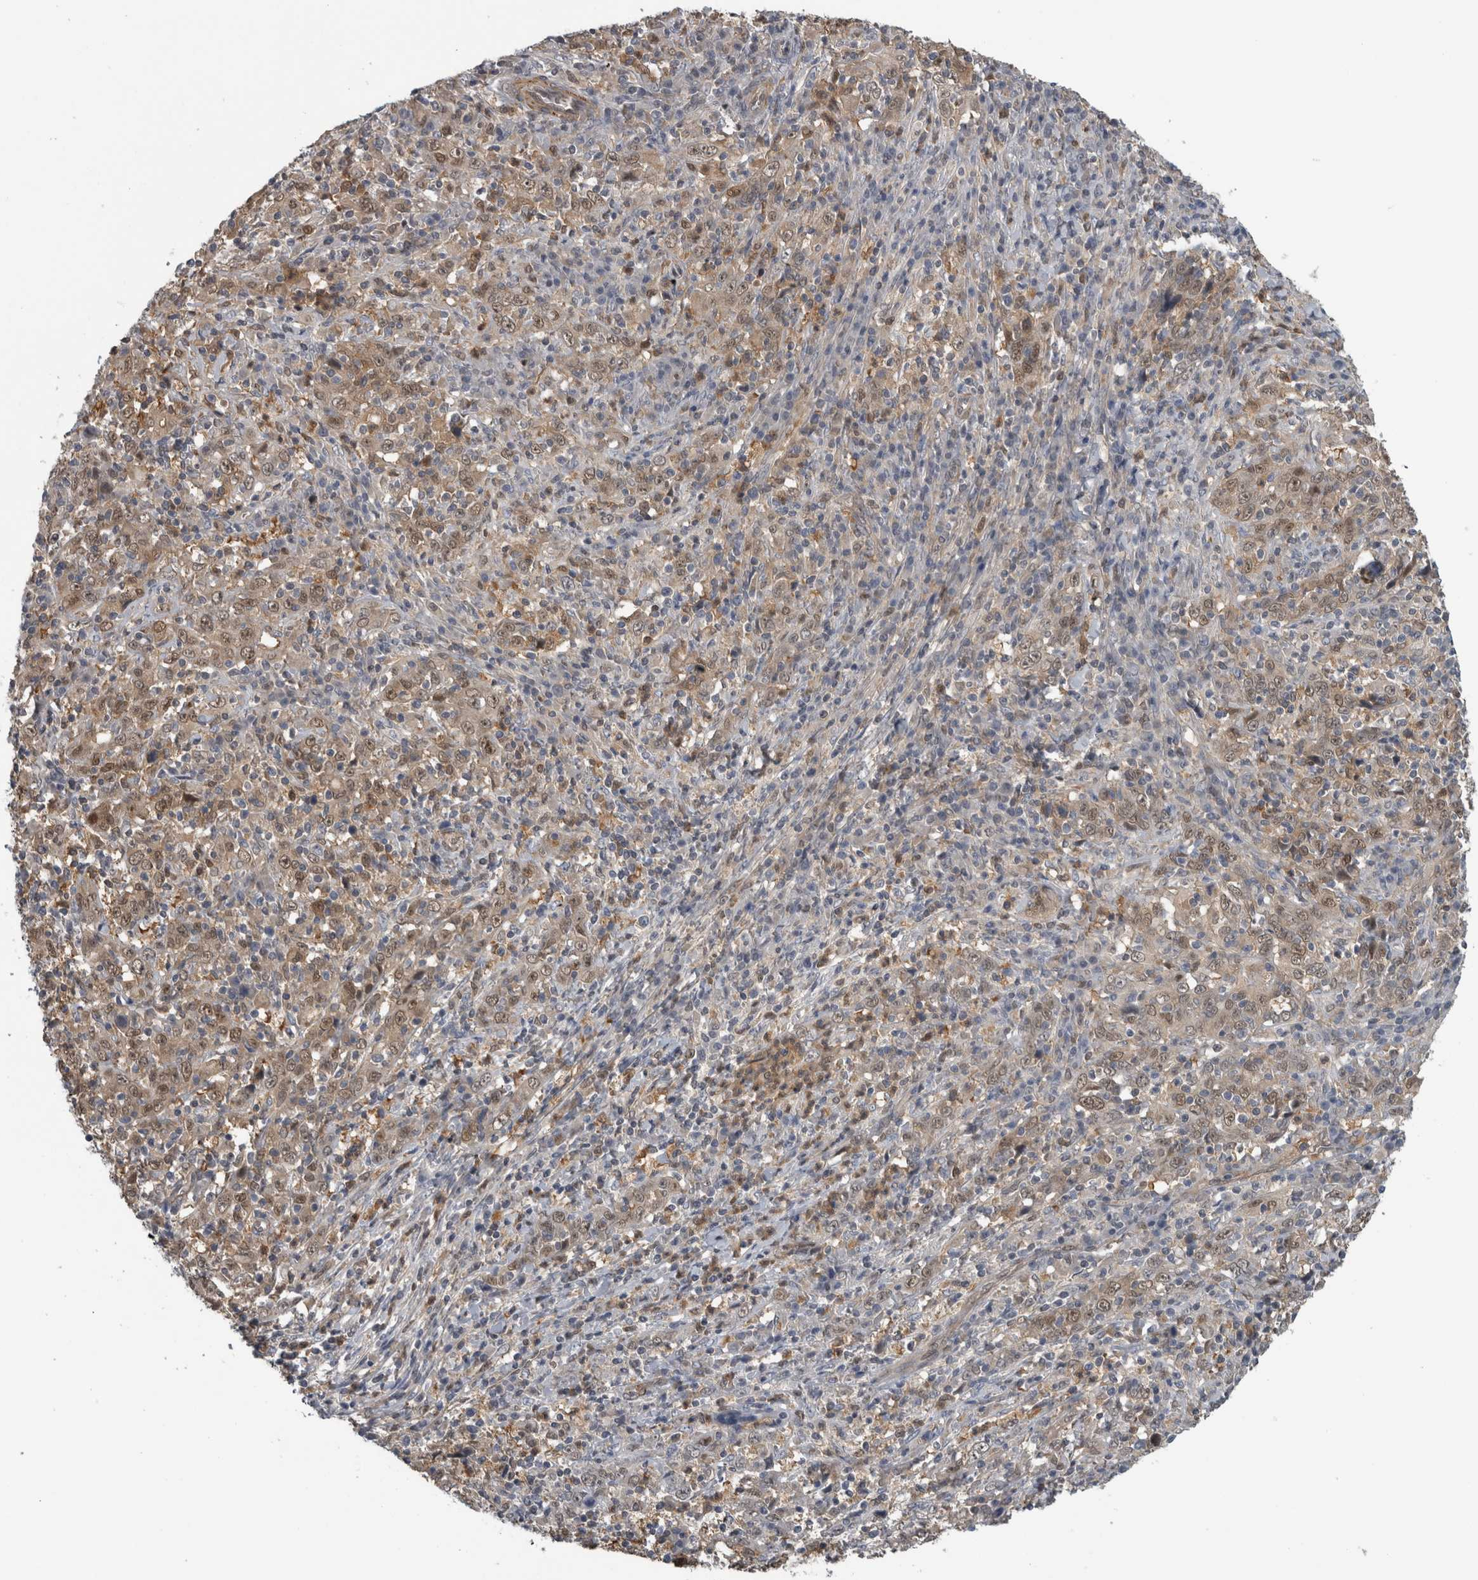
{"staining": {"intensity": "weak", "quantity": ">75%", "location": "cytoplasmic/membranous,nuclear"}, "tissue": "cervical cancer", "cell_type": "Tumor cells", "image_type": "cancer", "snomed": [{"axis": "morphology", "description": "Squamous cell carcinoma, NOS"}, {"axis": "topography", "description": "Cervix"}], "caption": "Brown immunohistochemical staining in human cervical squamous cell carcinoma displays weak cytoplasmic/membranous and nuclear positivity in approximately >75% of tumor cells.", "gene": "NAPRT", "patient": {"sex": "female", "age": 46}}